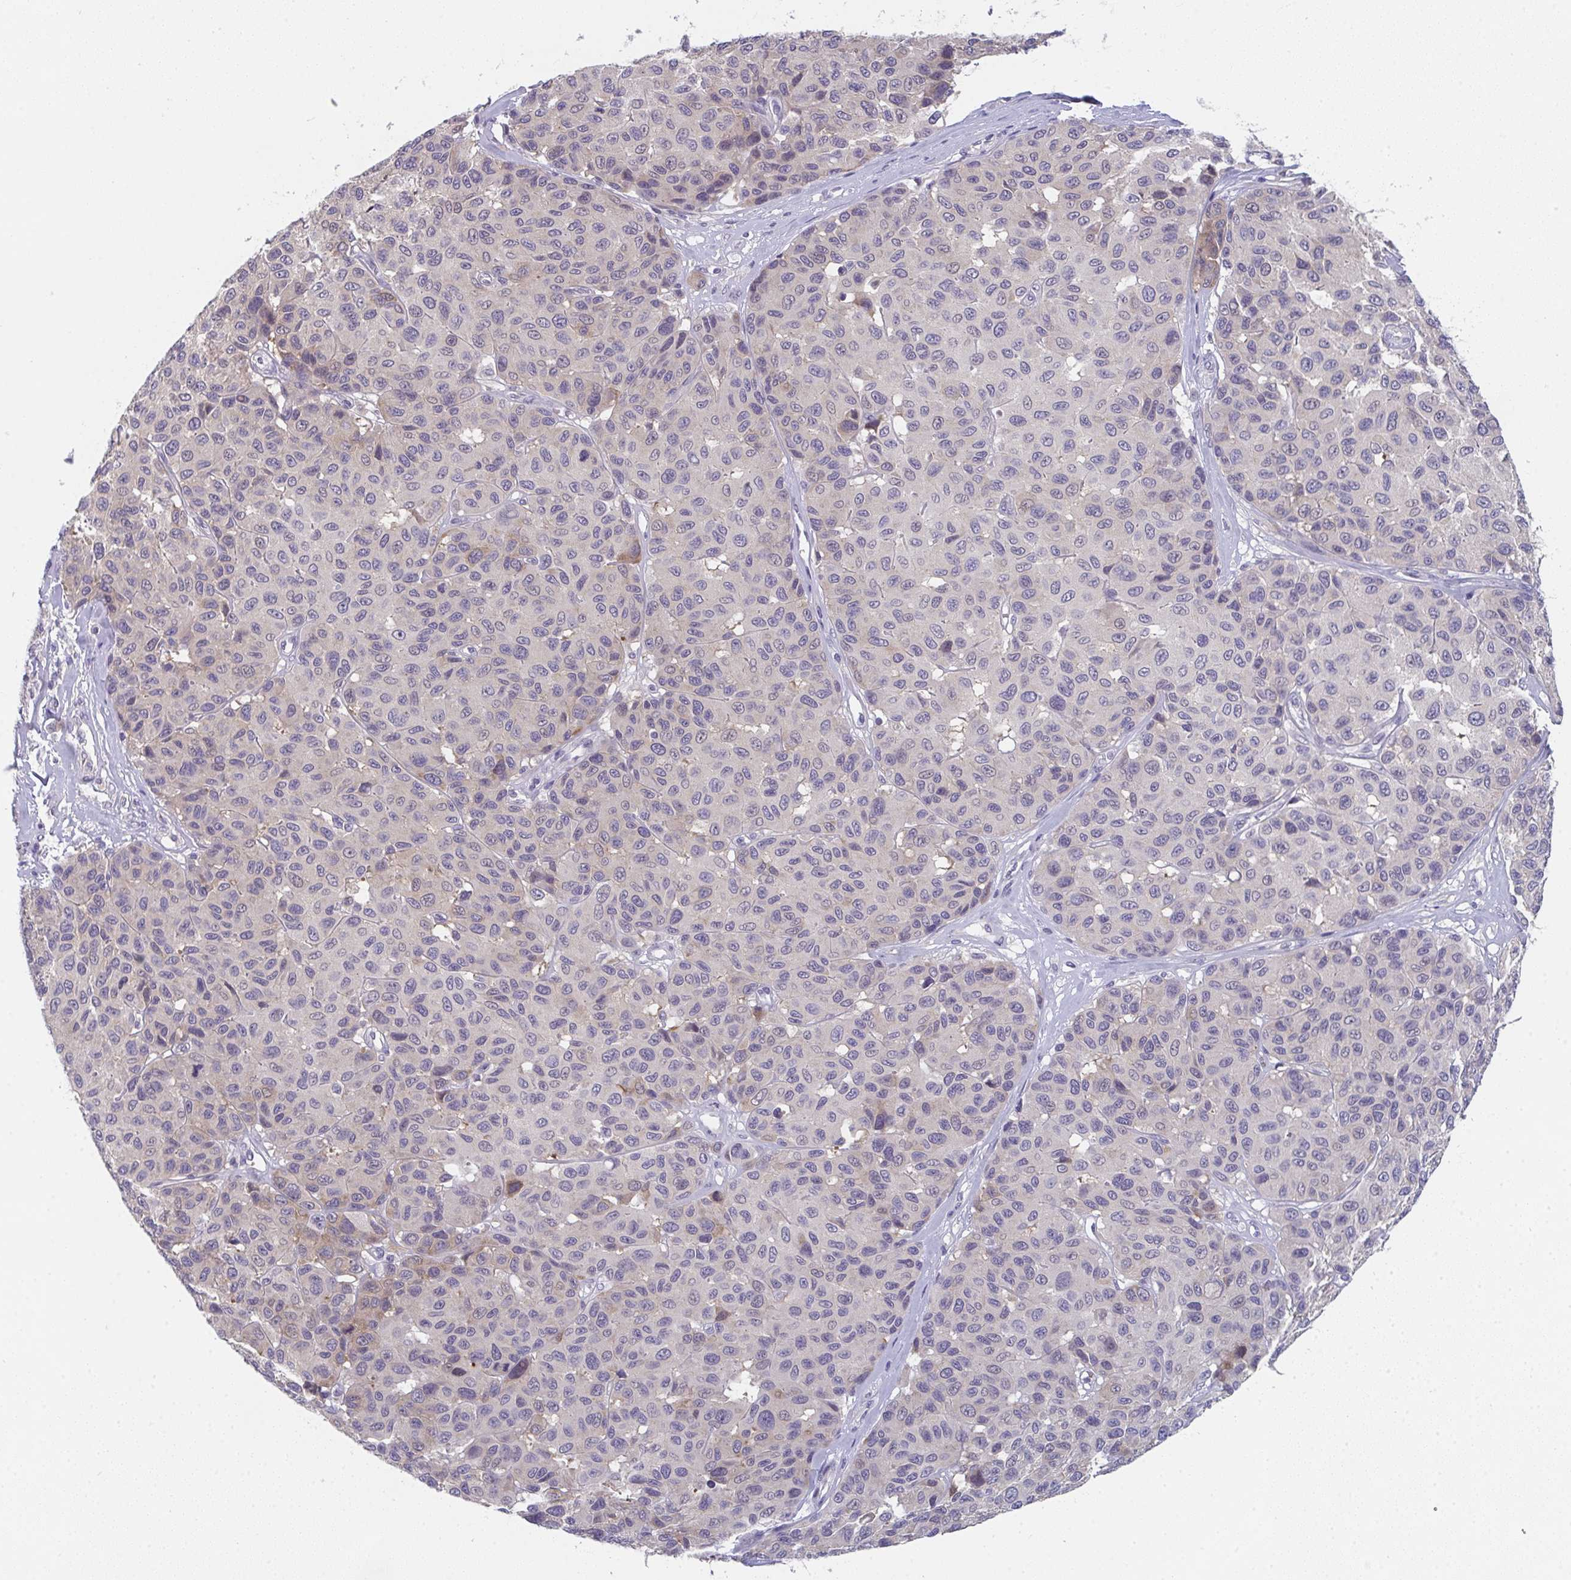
{"staining": {"intensity": "weak", "quantity": "<25%", "location": "nuclear"}, "tissue": "melanoma", "cell_type": "Tumor cells", "image_type": "cancer", "snomed": [{"axis": "morphology", "description": "Malignant melanoma, NOS"}, {"axis": "topography", "description": "Skin"}], "caption": "This is a histopathology image of immunohistochemistry (IHC) staining of malignant melanoma, which shows no positivity in tumor cells. Brightfield microscopy of immunohistochemistry (IHC) stained with DAB (3,3'-diaminobenzidine) (brown) and hematoxylin (blue), captured at high magnification.", "gene": "RIOK1", "patient": {"sex": "female", "age": 66}}